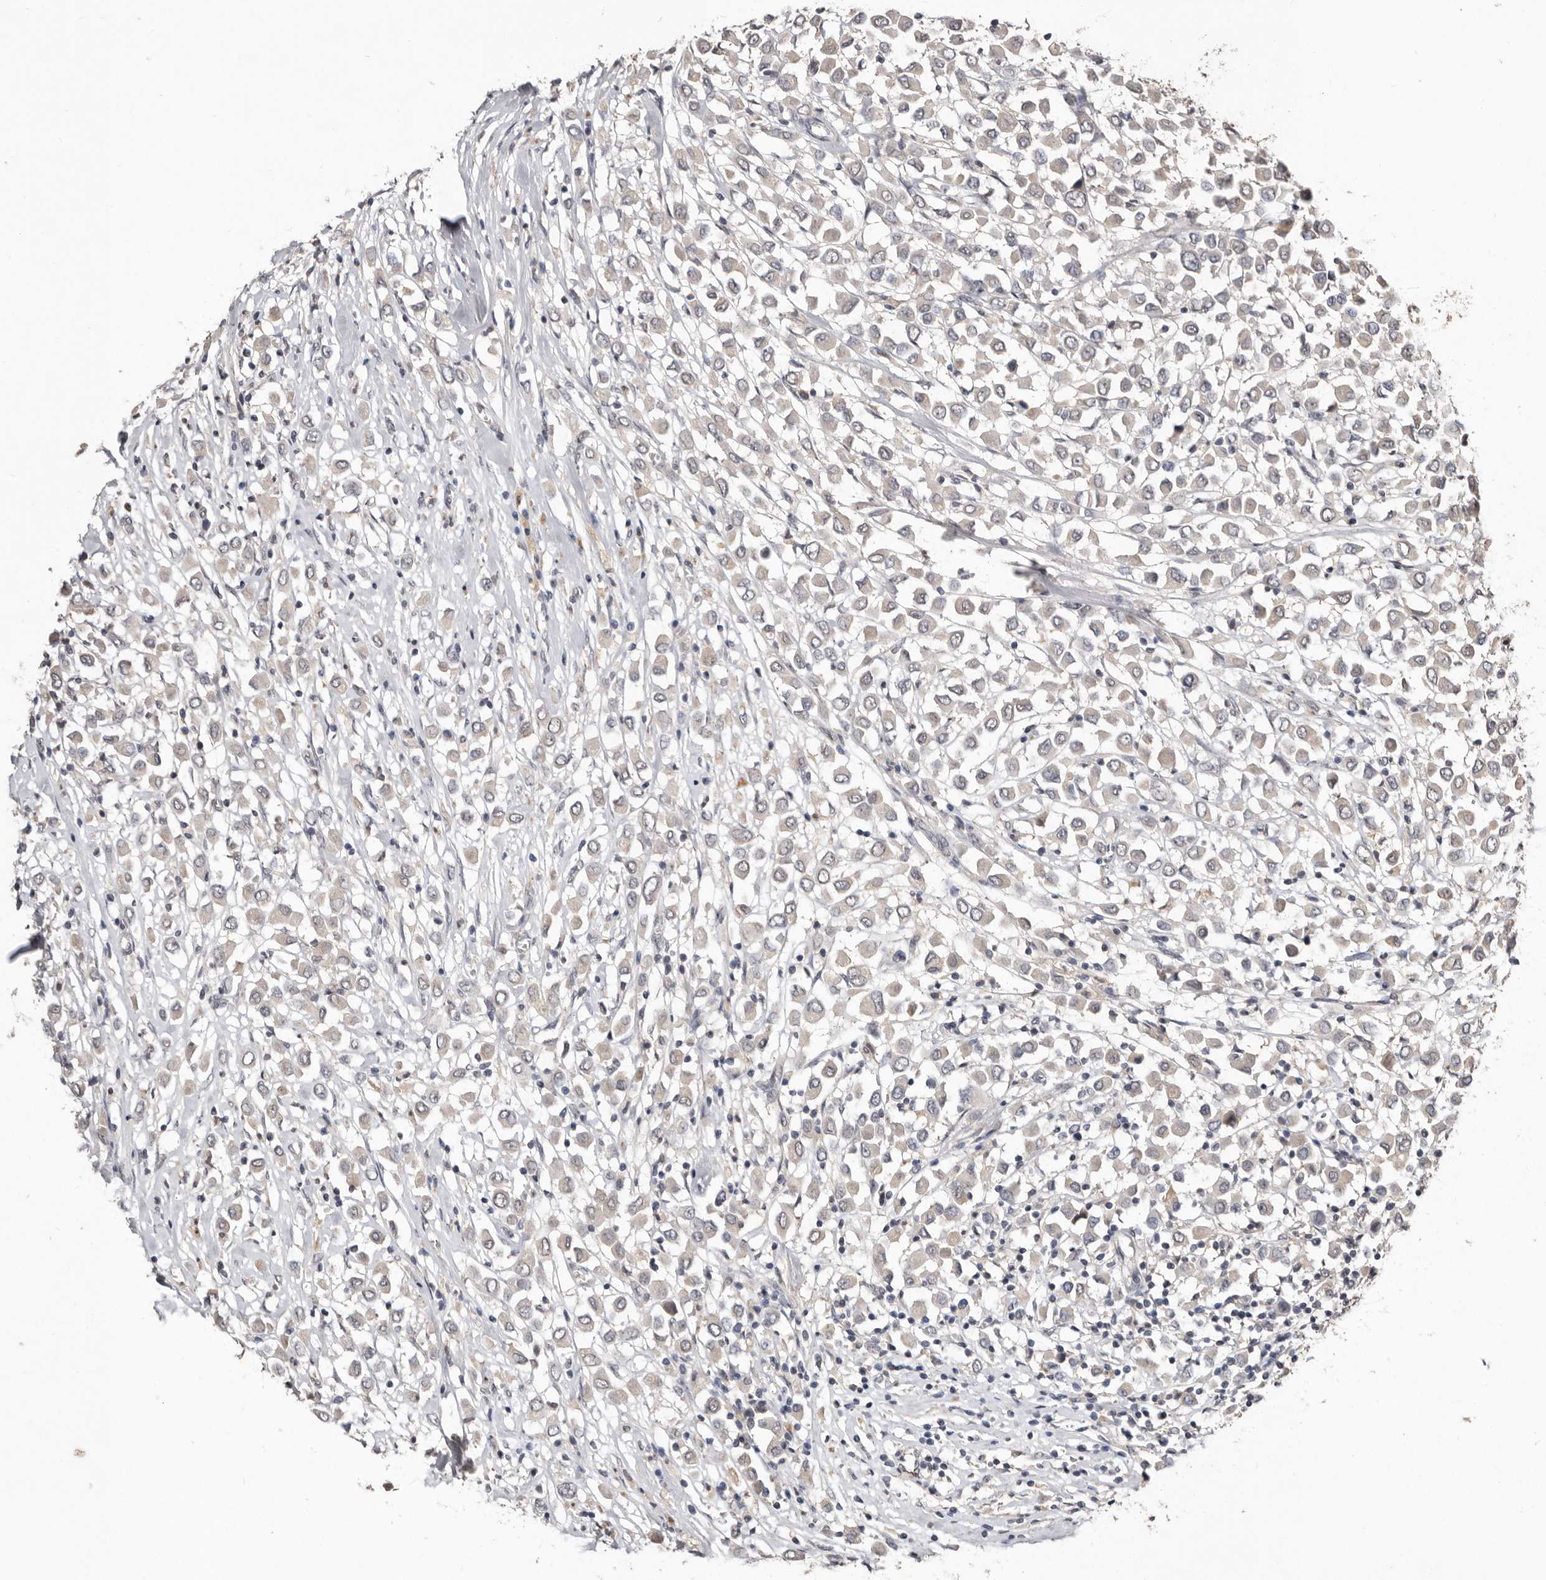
{"staining": {"intensity": "negative", "quantity": "none", "location": "none"}, "tissue": "breast cancer", "cell_type": "Tumor cells", "image_type": "cancer", "snomed": [{"axis": "morphology", "description": "Duct carcinoma"}, {"axis": "topography", "description": "Breast"}], "caption": "Breast invasive ductal carcinoma was stained to show a protein in brown. There is no significant expression in tumor cells. Nuclei are stained in blue.", "gene": "SULT1E1", "patient": {"sex": "female", "age": 61}}